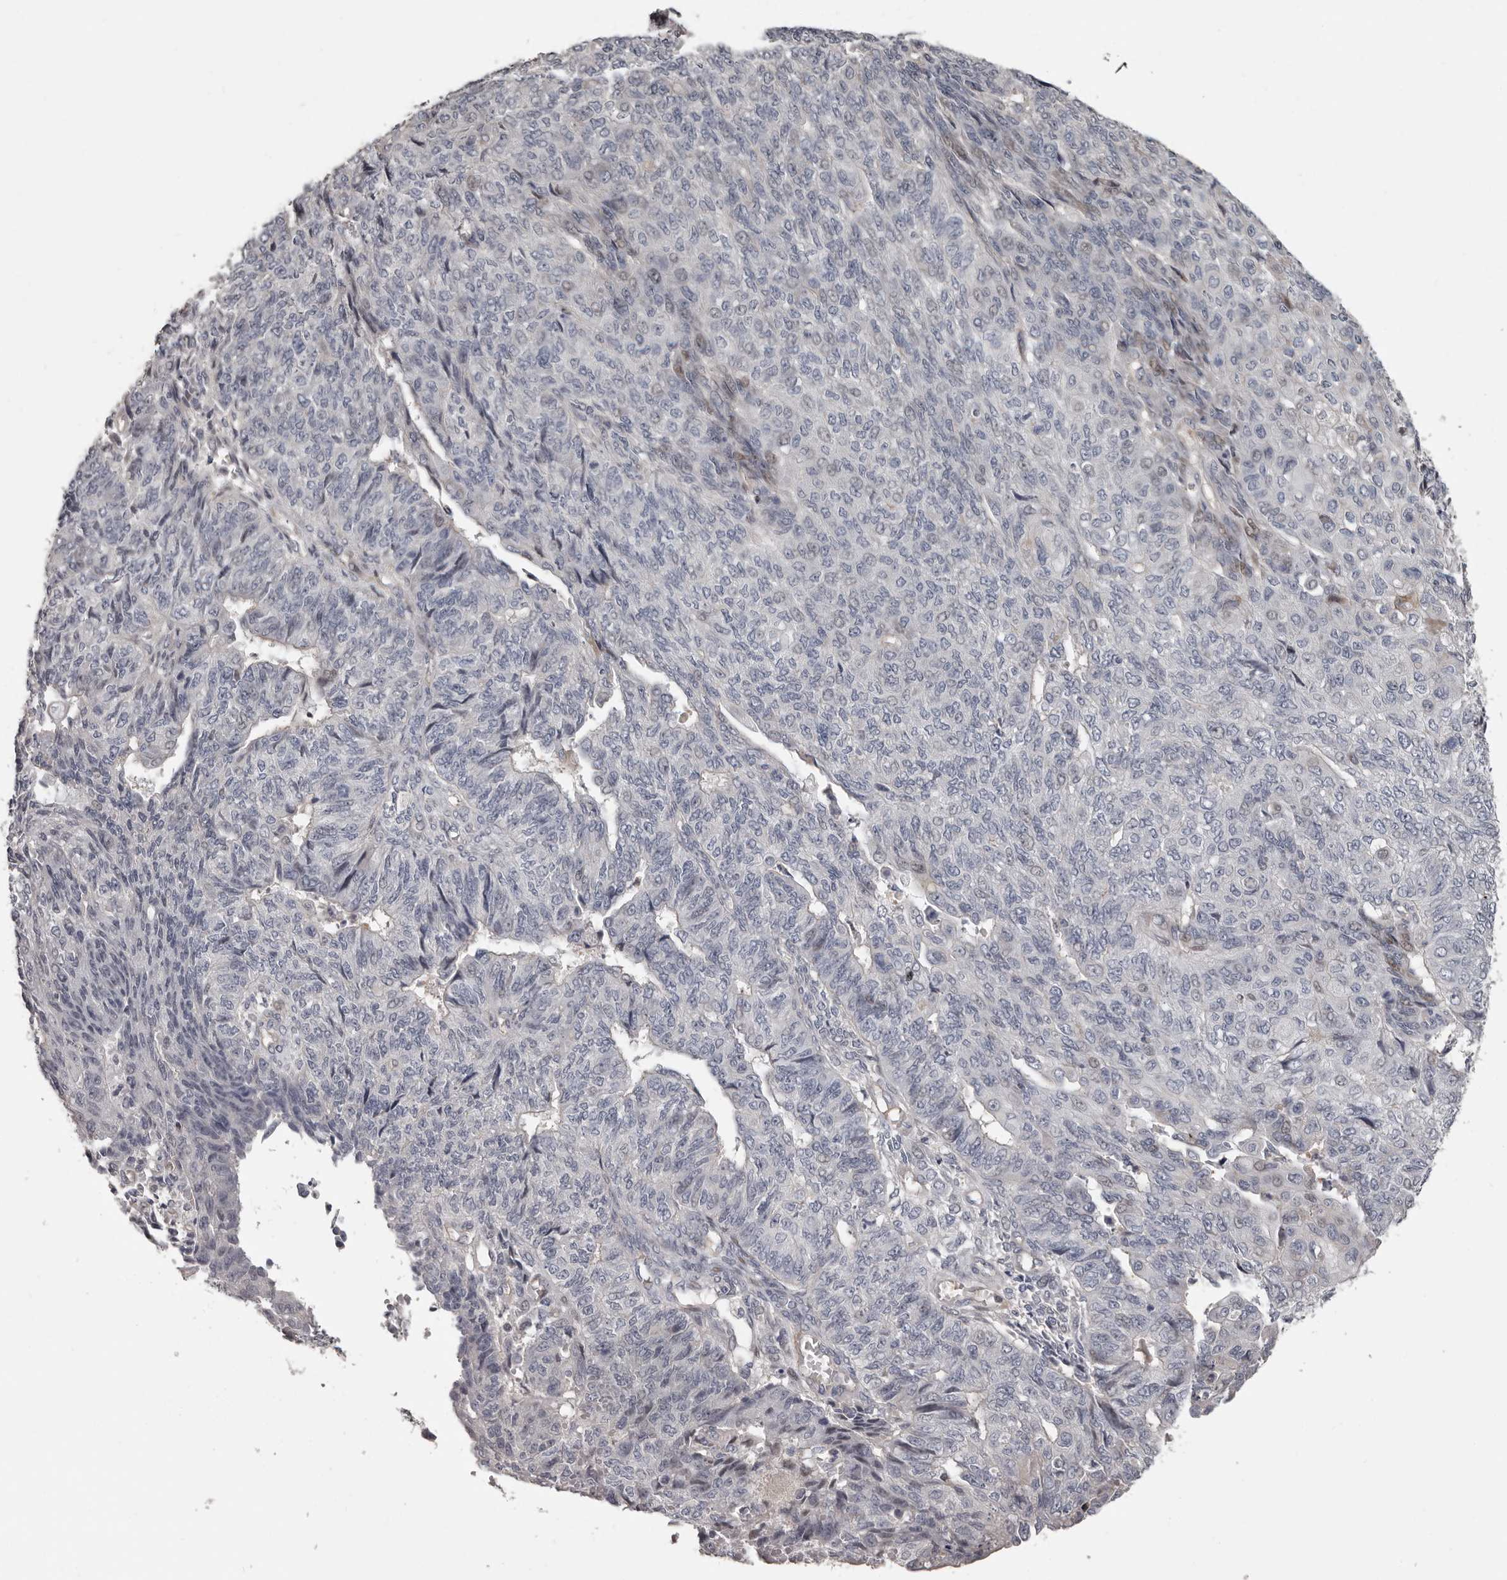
{"staining": {"intensity": "negative", "quantity": "none", "location": "none"}, "tissue": "endometrial cancer", "cell_type": "Tumor cells", "image_type": "cancer", "snomed": [{"axis": "morphology", "description": "Adenocarcinoma, NOS"}, {"axis": "topography", "description": "Endometrium"}], "caption": "Endometrial cancer stained for a protein using IHC shows no staining tumor cells.", "gene": "RNF217", "patient": {"sex": "female", "age": 32}}